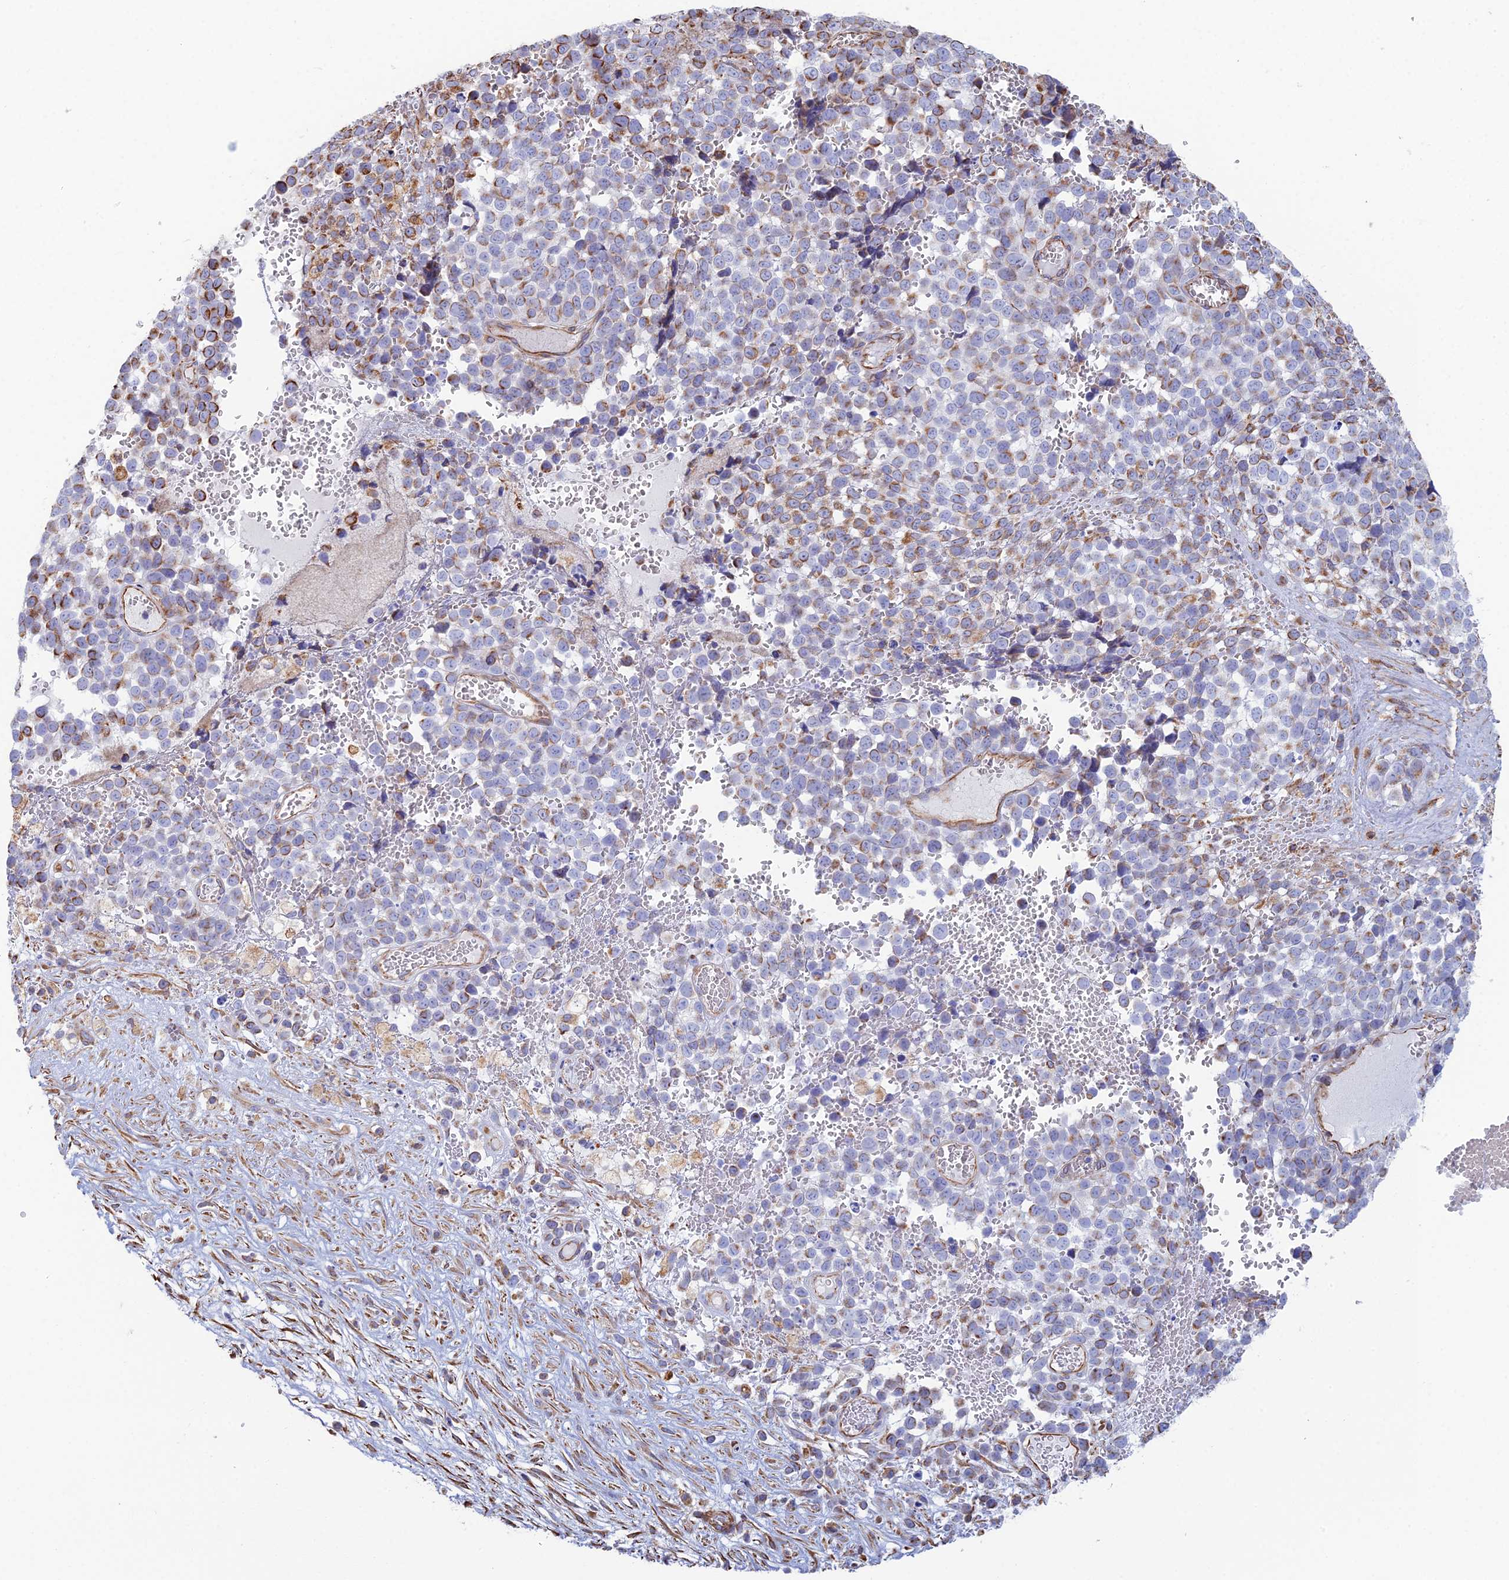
{"staining": {"intensity": "moderate", "quantity": "<25%", "location": "cytoplasmic/membranous"}, "tissue": "melanoma", "cell_type": "Tumor cells", "image_type": "cancer", "snomed": [{"axis": "morphology", "description": "Malignant melanoma, NOS"}, {"axis": "topography", "description": "Nose, NOS"}], "caption": "Immunohistochemical staining of malignant melanoma exhibits low levels of moderate cytoplasmic/membranous protein positivity in about <25% of tumor cells.", "gene": "CLVS2", "patient": {"sex": "female", "age": 48}}